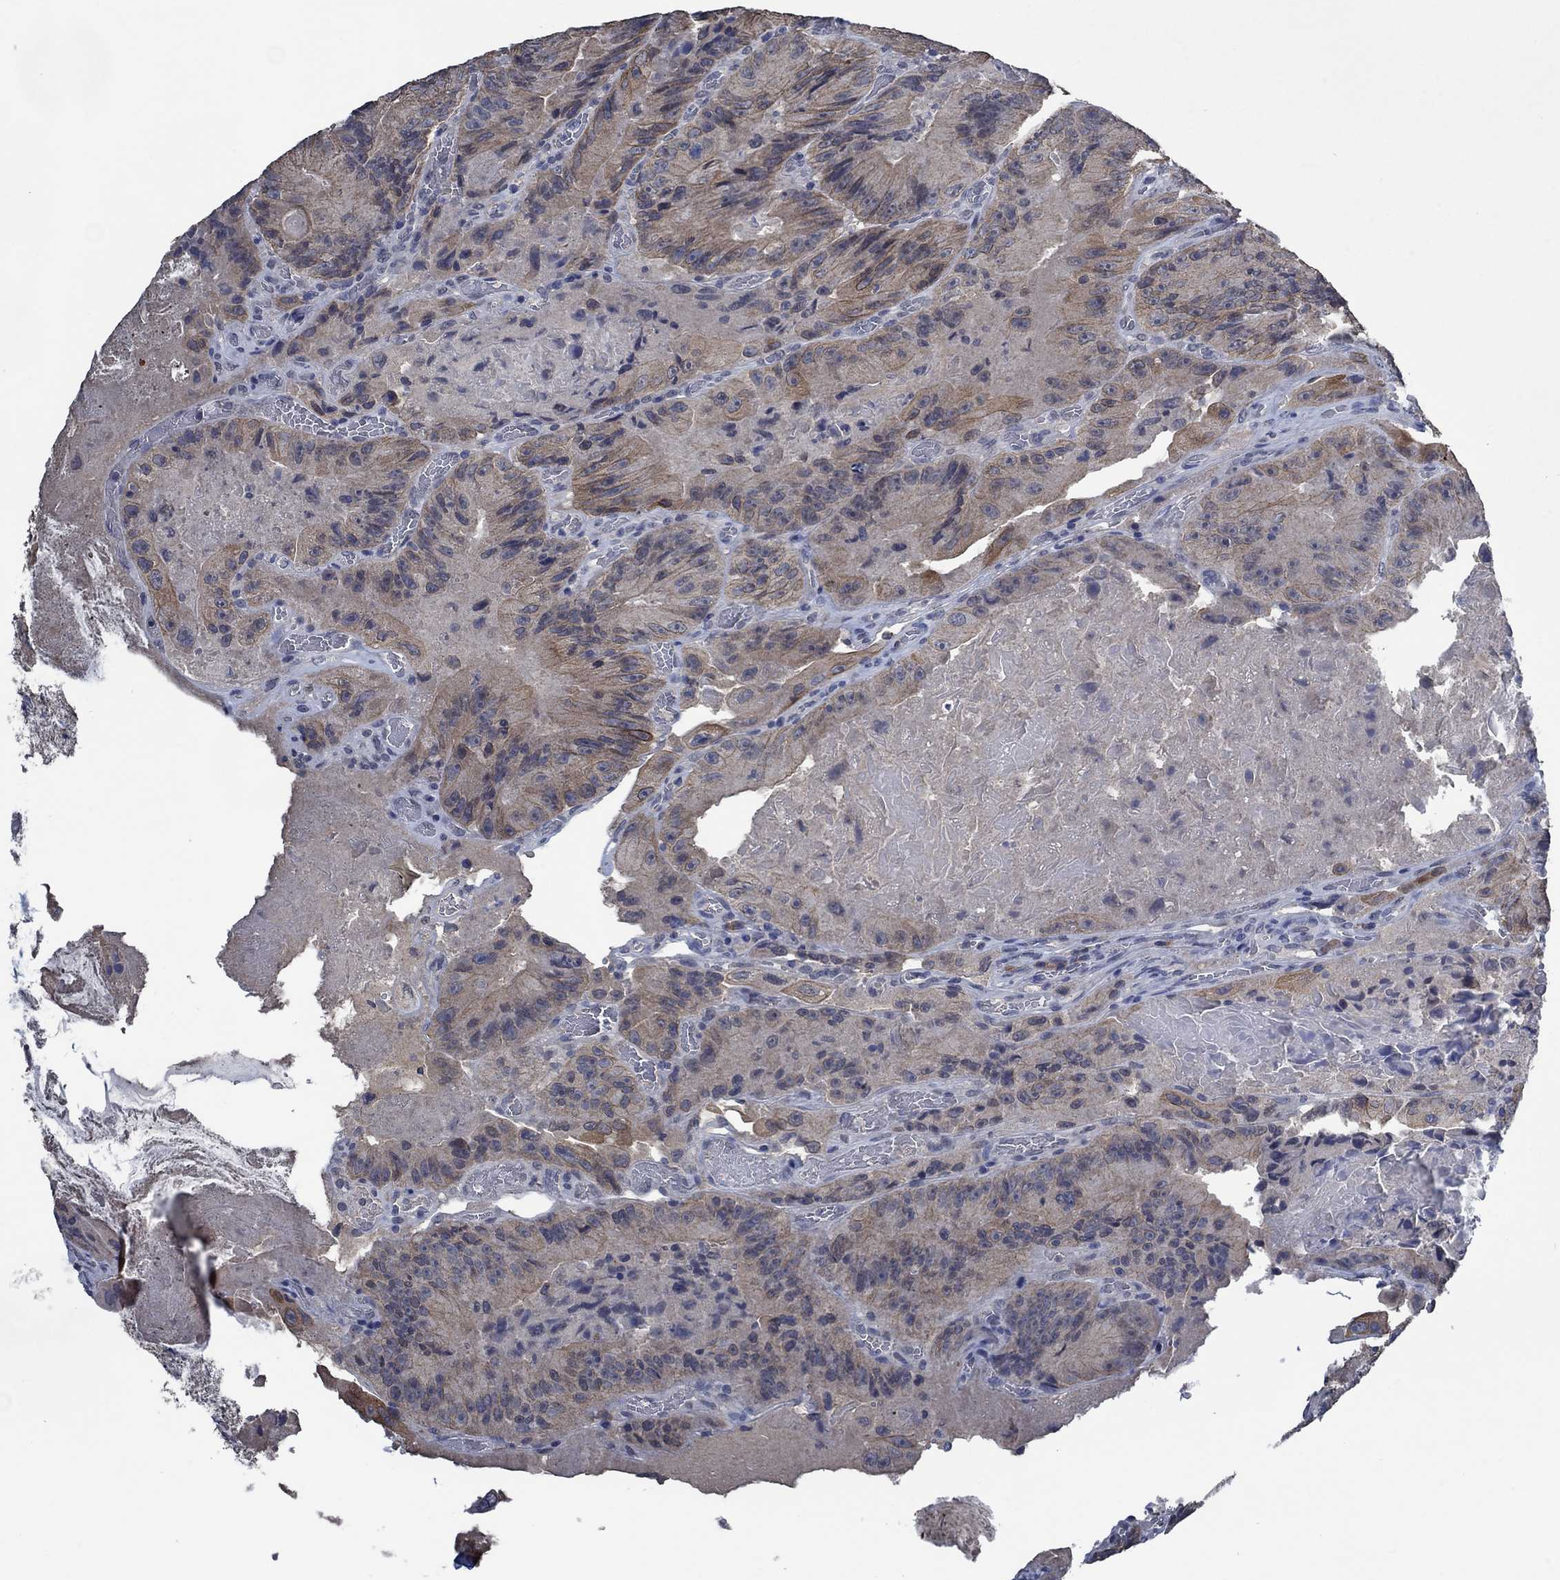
{"staining": {"intensity": "moderate", "quantity": "<25%", "location": "cytoplasmic/membranous"}, "tissue": "colorectal cancer", "cell_type": "Tumor cells", "image_type": "cancer", "snomed": [{"axis": "morphology", "description": "Adenocarcinoma, NOS"}, {"axis": "topography", "description": "Colon"}], "caption": "This is a micrograph of immunohistochemistry (IHC) staining of colorectal cancer (adenocarcinoma), which shows moderate positivity in the cytoplasmic/membranous of tumor cells.", "gene": "OBSCN", "patient": {"sex": "female", "age": 86}}